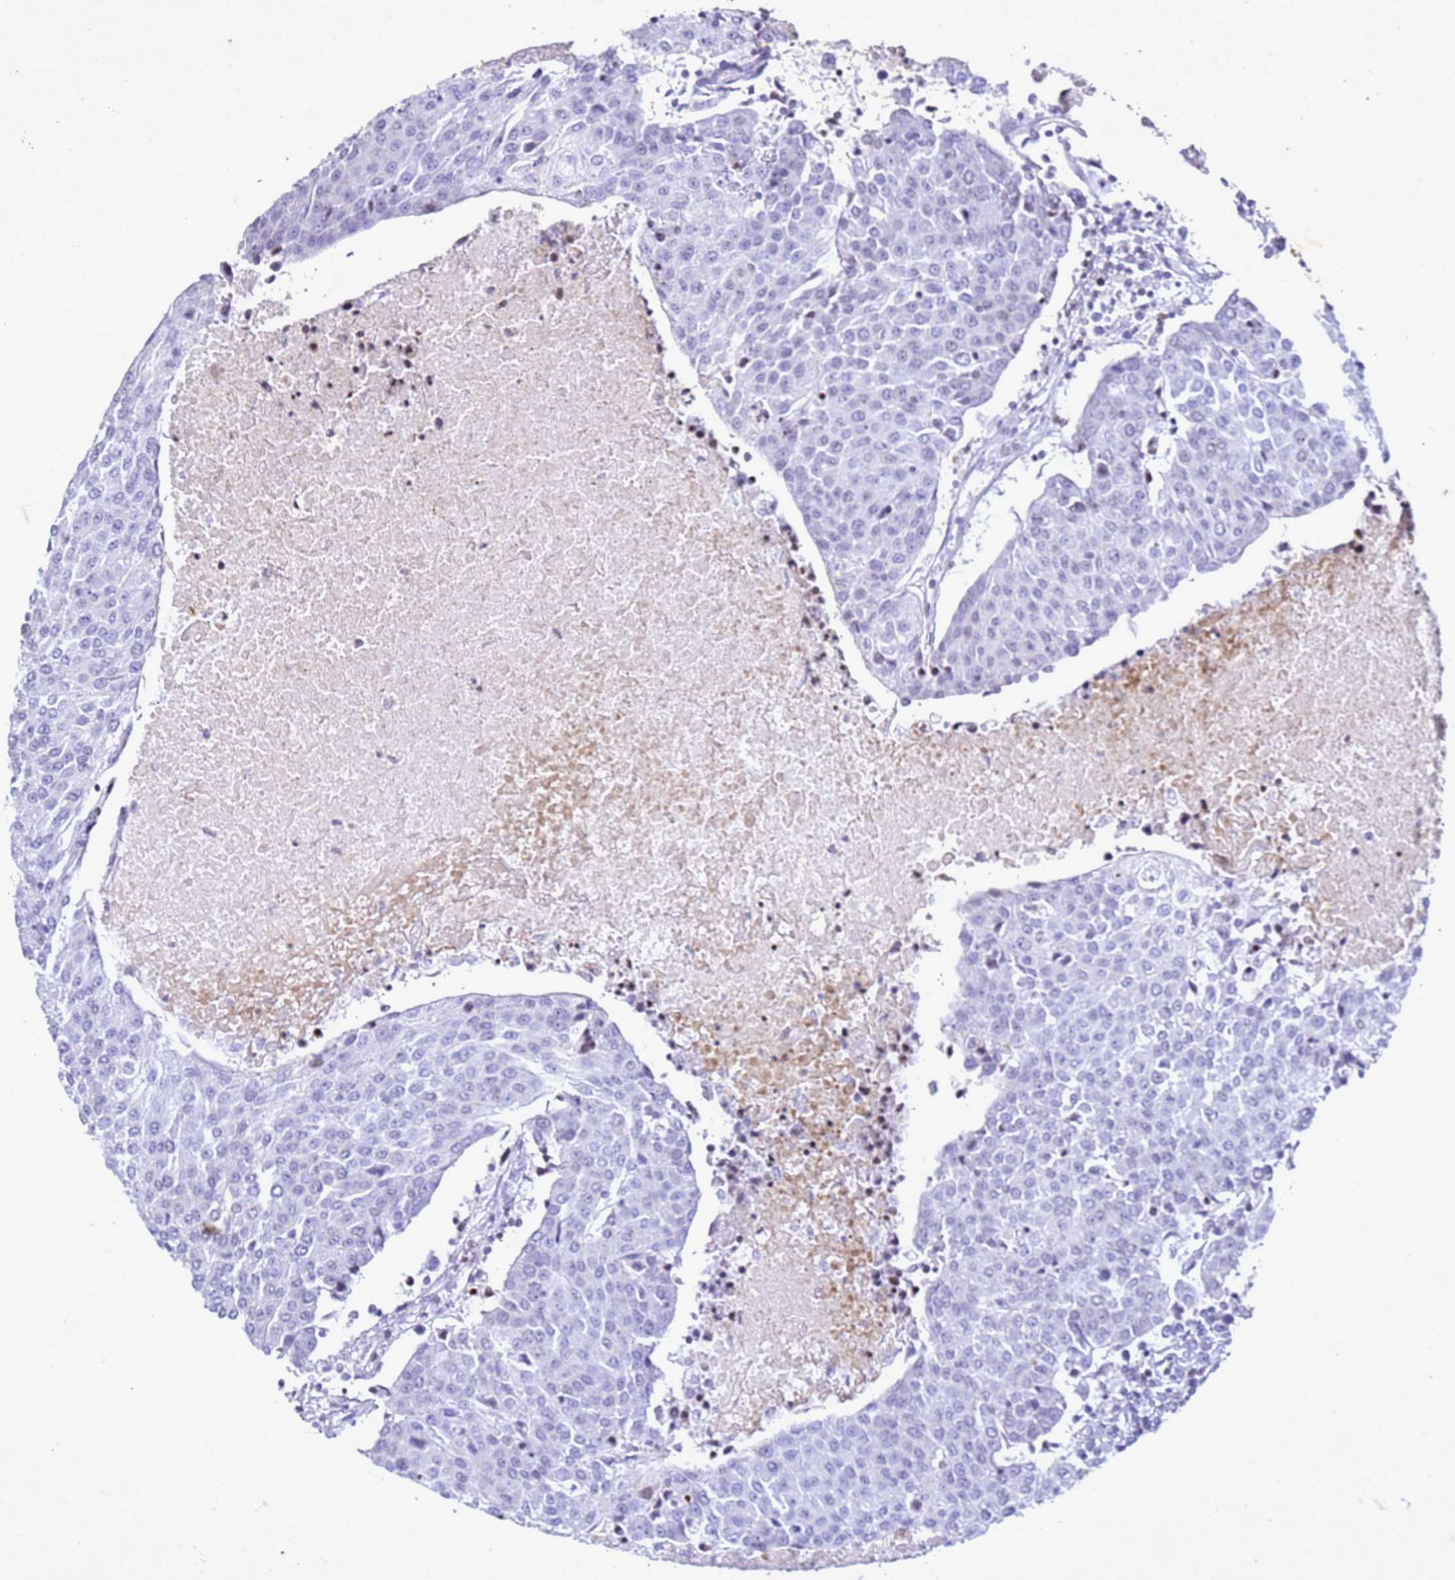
{"staining": {"intensity": "negative", "quantity": "none", "location": "none"}, "tissue": "urothelial cancer", "cell_type": "Tumor cells", "image_type": "cancer", "snomed": [{"axis": "morphology", "description": "Urothelial carcinoma, High grade"}, {"axis": "topography", "description": "Urinary bladder"}], "caption": "Urothelial carcinoma (high-grade) was stained to show a protein in brown. There is no significant staining in tumor cells.", "gene": "COPS9", "patient": {"sex": "female", "age": 85}}